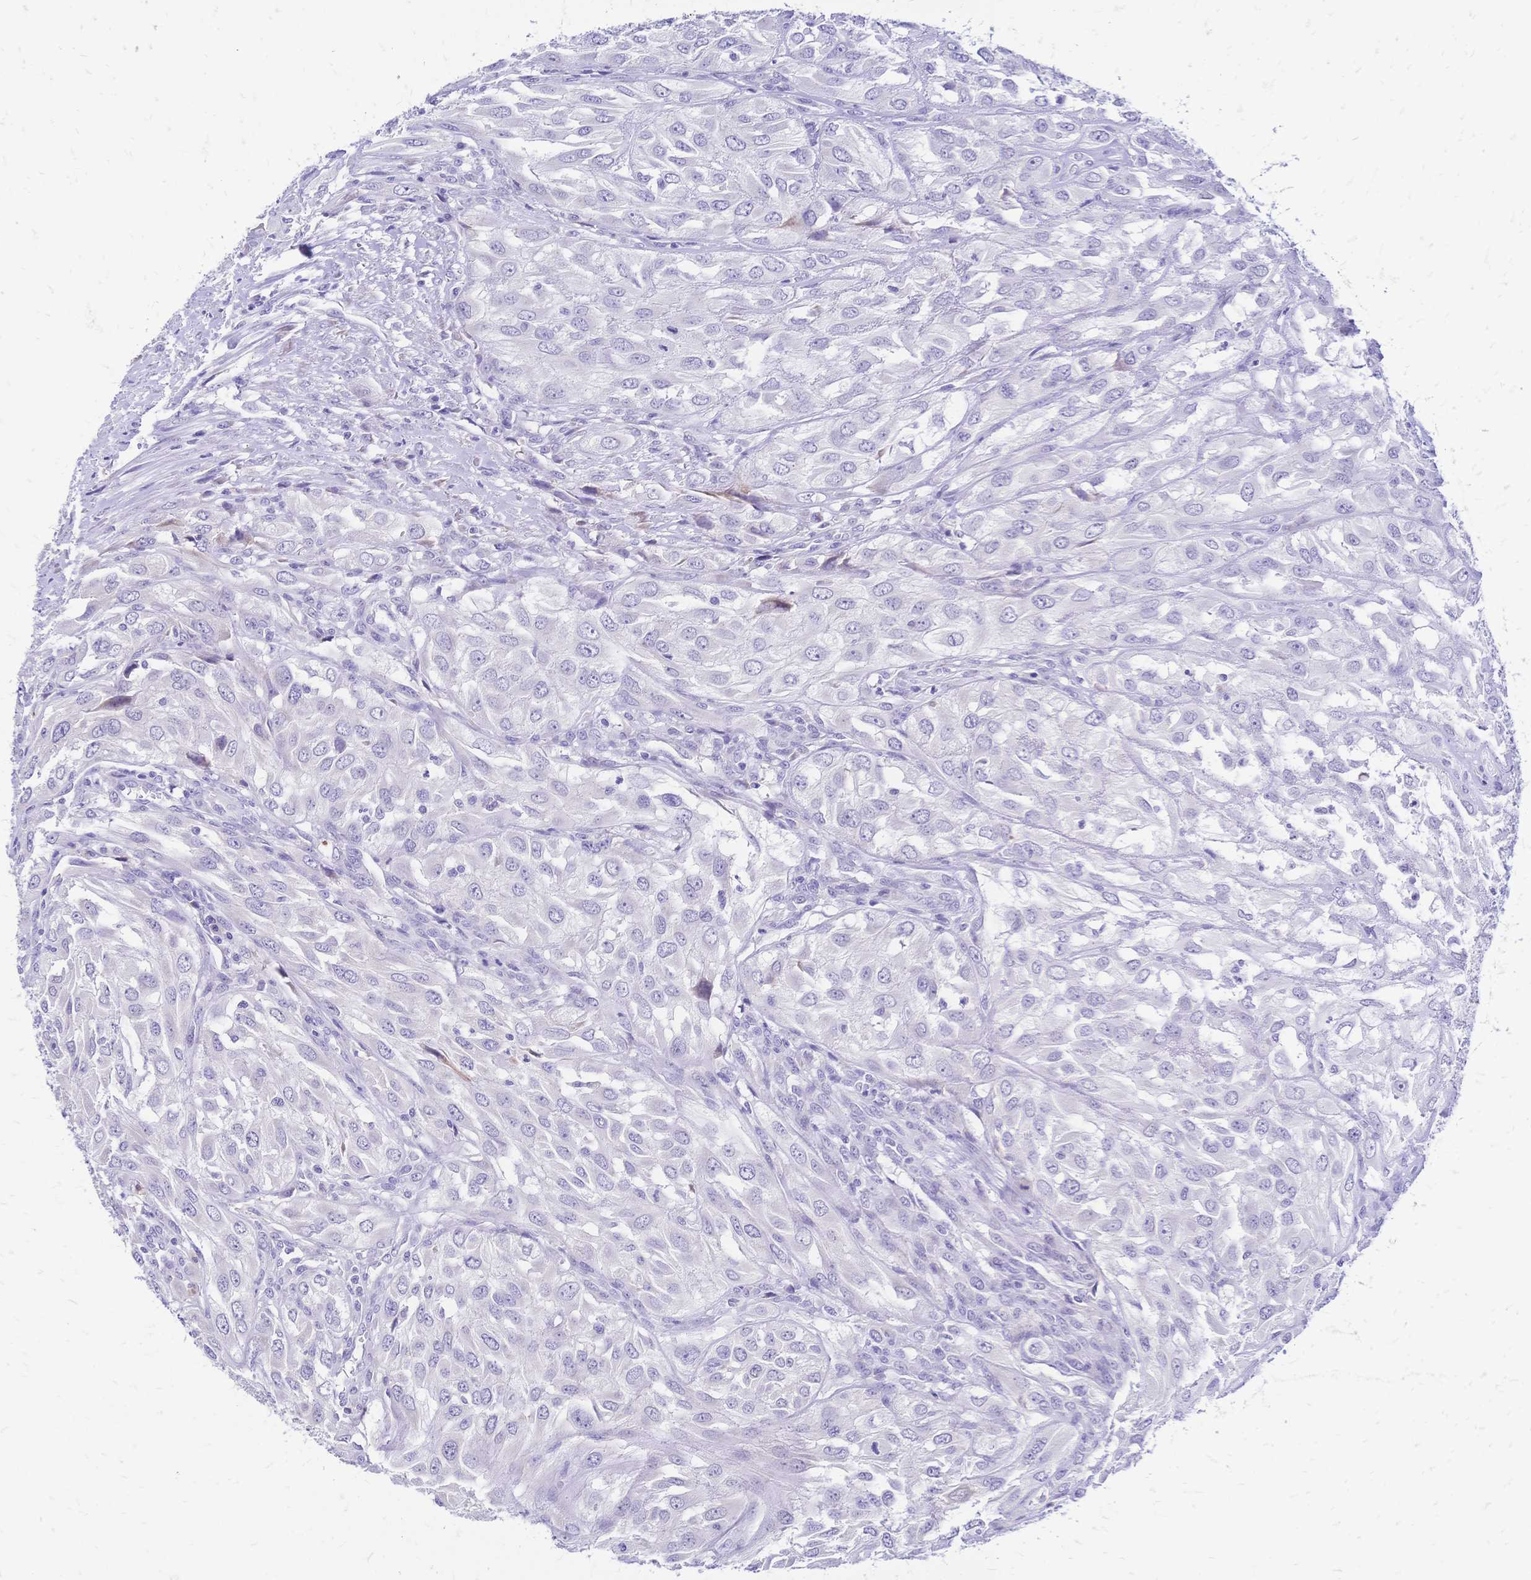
{"staining": {"intensity": "negative", "quantity": "none", "location": "none"}, "tissue": "urothelial cancer", "cell_type": "Tumor cells", "image_type": "cancer", "snomed": [{"axis": "morphology", "description": "Urothelial carcinoma, High grade"}, {"axis": "topography", "description": "Urinary bladder"}], "caption": "Immunohistochemistry (IHC) of high-grade urothelial carcinoma demonstrates no expression in tumor cells.", "gene": "GRB7", "patient": {"sex": "male", "age": 67}}